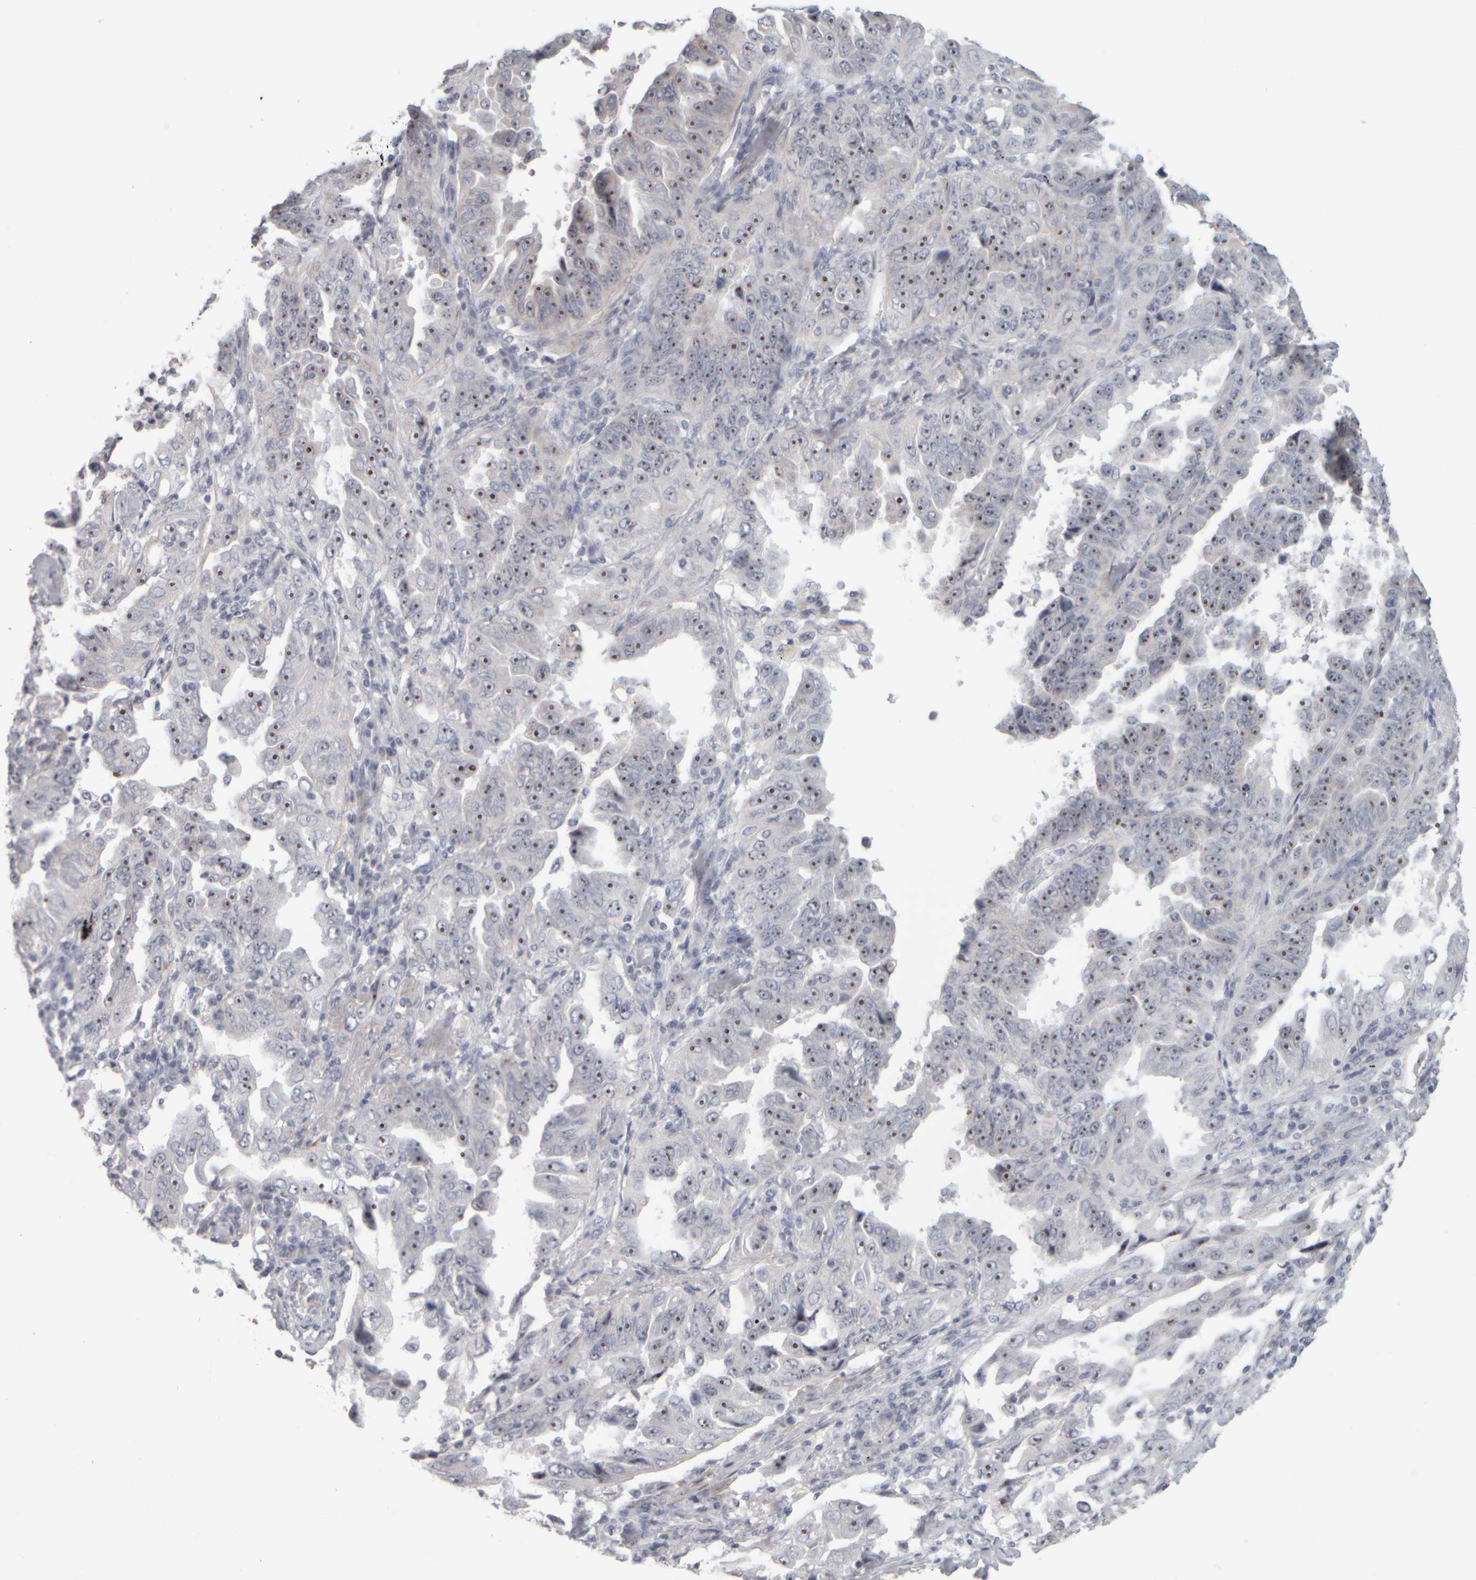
{"staining": {"intensity": "strong", "quantity": ">75%", "location": "nuclear"}, "tissue": "lung cancer", "cell_type": "Tumor cells", "image_type": "cancer", "snomed": [{"axis": "morphology", "description": "Adenocarcinoma, NOS"}, {"axis": "topography", "description": "Lung"}], "caption": "Lung cancer (adenocarcinoma) stained with a brown dye shows strong nuclear positive expression in about >75% of tumor cells.", "gene": "DCXR", "patient": {"sex": "female", "age": 51}}